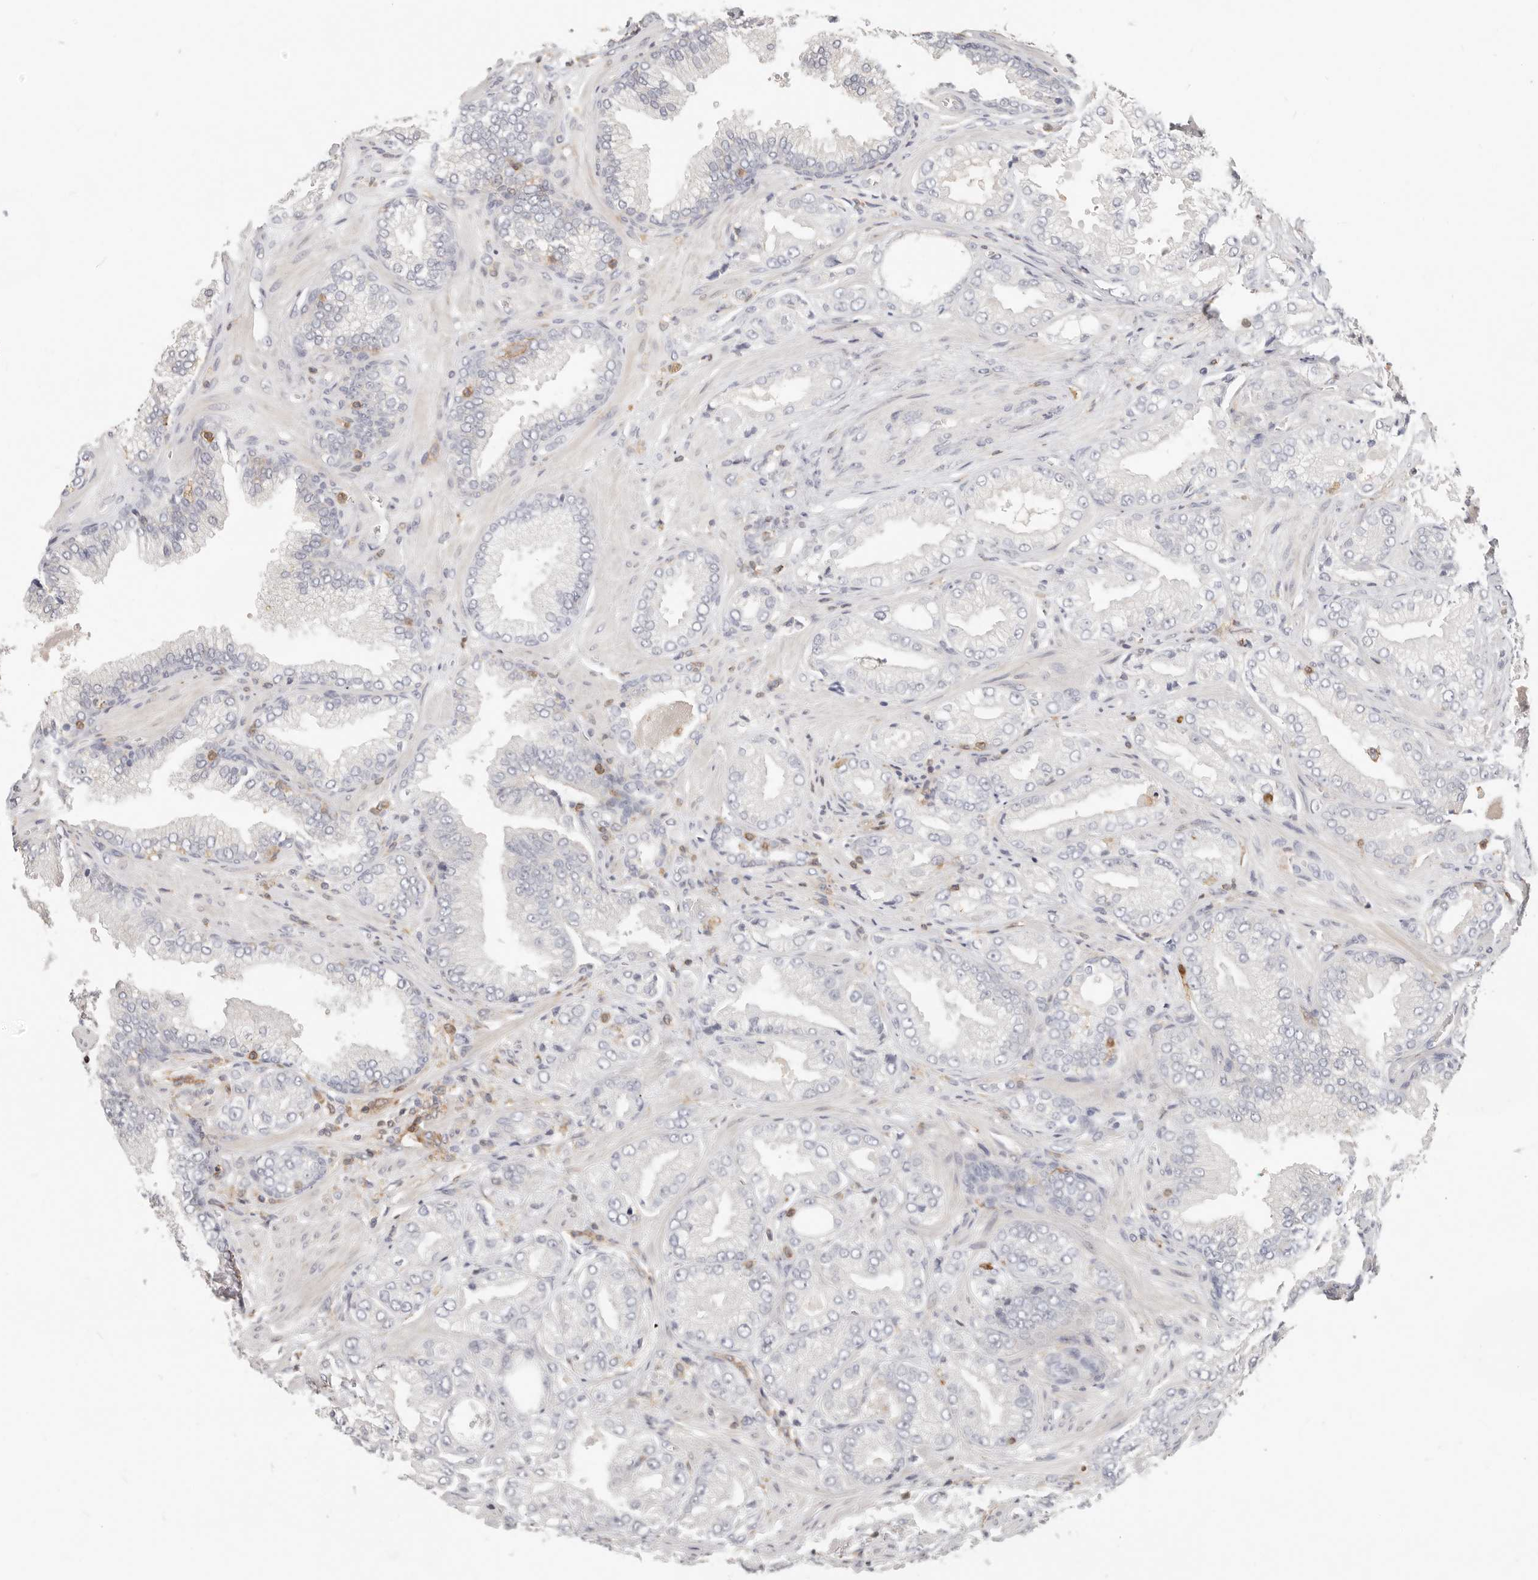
{"staining": {"intensity": "negative", "quantity": "none", "location": "none"}, "tissue": "prostate cancer", "cell_type": "Tumor cells", "image_type": "cancer", "snomed": [{"axis": "morphology", "description": "Adenocarcinoma, Low grade"}, {"axis": "topography", "description": "Prostate"}], "caption": "High magnification brightfield microscopy of low-grade adenocarcinoma (prostate) stained with DAB (3,3'-diaminobenzidine) (brown) and counterstained with hematoxylin (blue): tumor cells show no significant positivity.", "gene": "TMEM63B", "patient": {"sex": "male", "age": 62}}